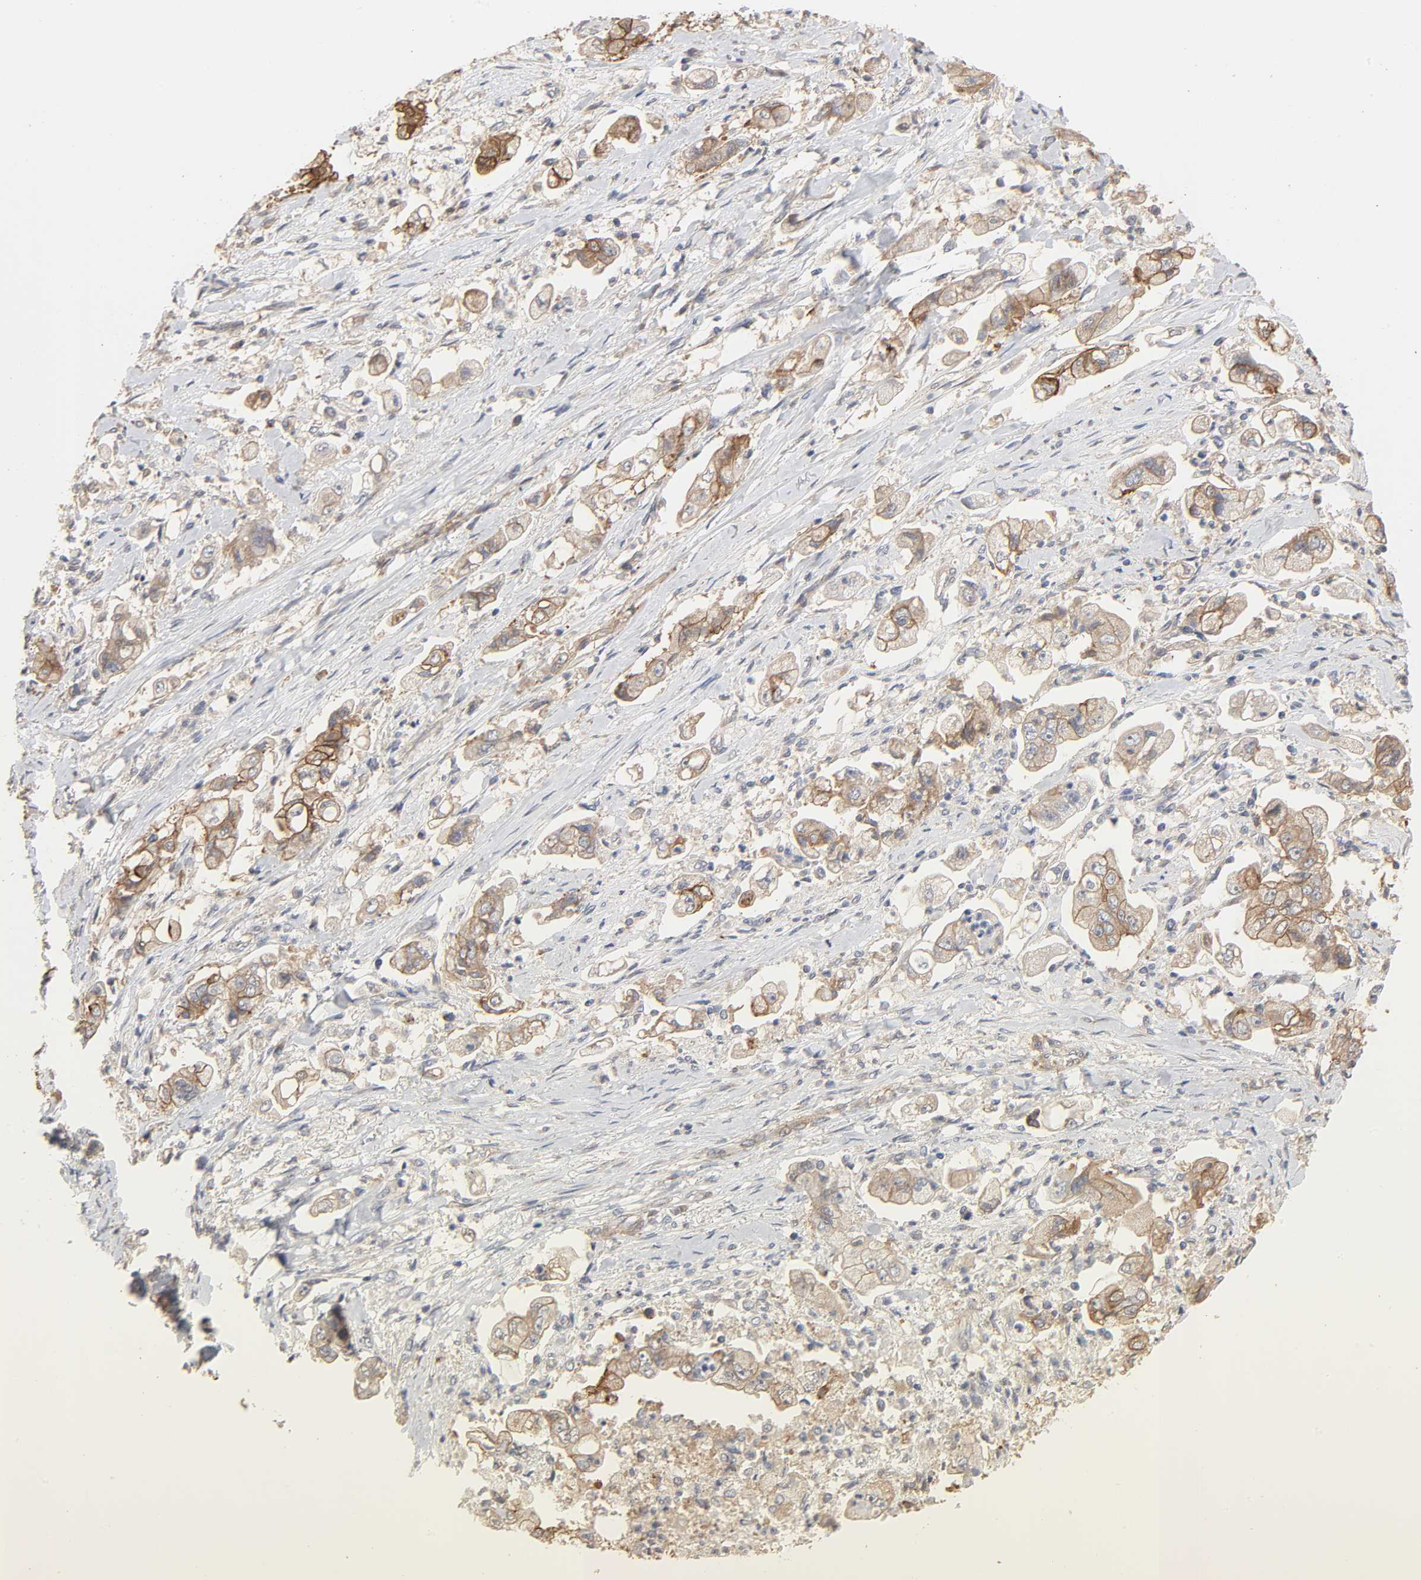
{"staining": {"intensity": "moderate", "quantity": "25%-75%", "location": "cytoplasmic/membranous"}, "tissue": "stomach cancer", "cell_type": "Tumor cells", "image_type": "cancer", "snomed": [{"axis": "morphology", "description": "Adenocarcinoma, NOS"}, {"axis": "topography", "description": "Stomach"}], "caption": "Immunohistochemistry micrograph of stomach adenocarcinoma stained for a protein (brown), which reveals medium levels of moderate cytoplasmic/membranous staining in approximately 25%-75% of tumor cells.", "gene": "NDRG2", "patient": {"sex": "male", "age": 62}}